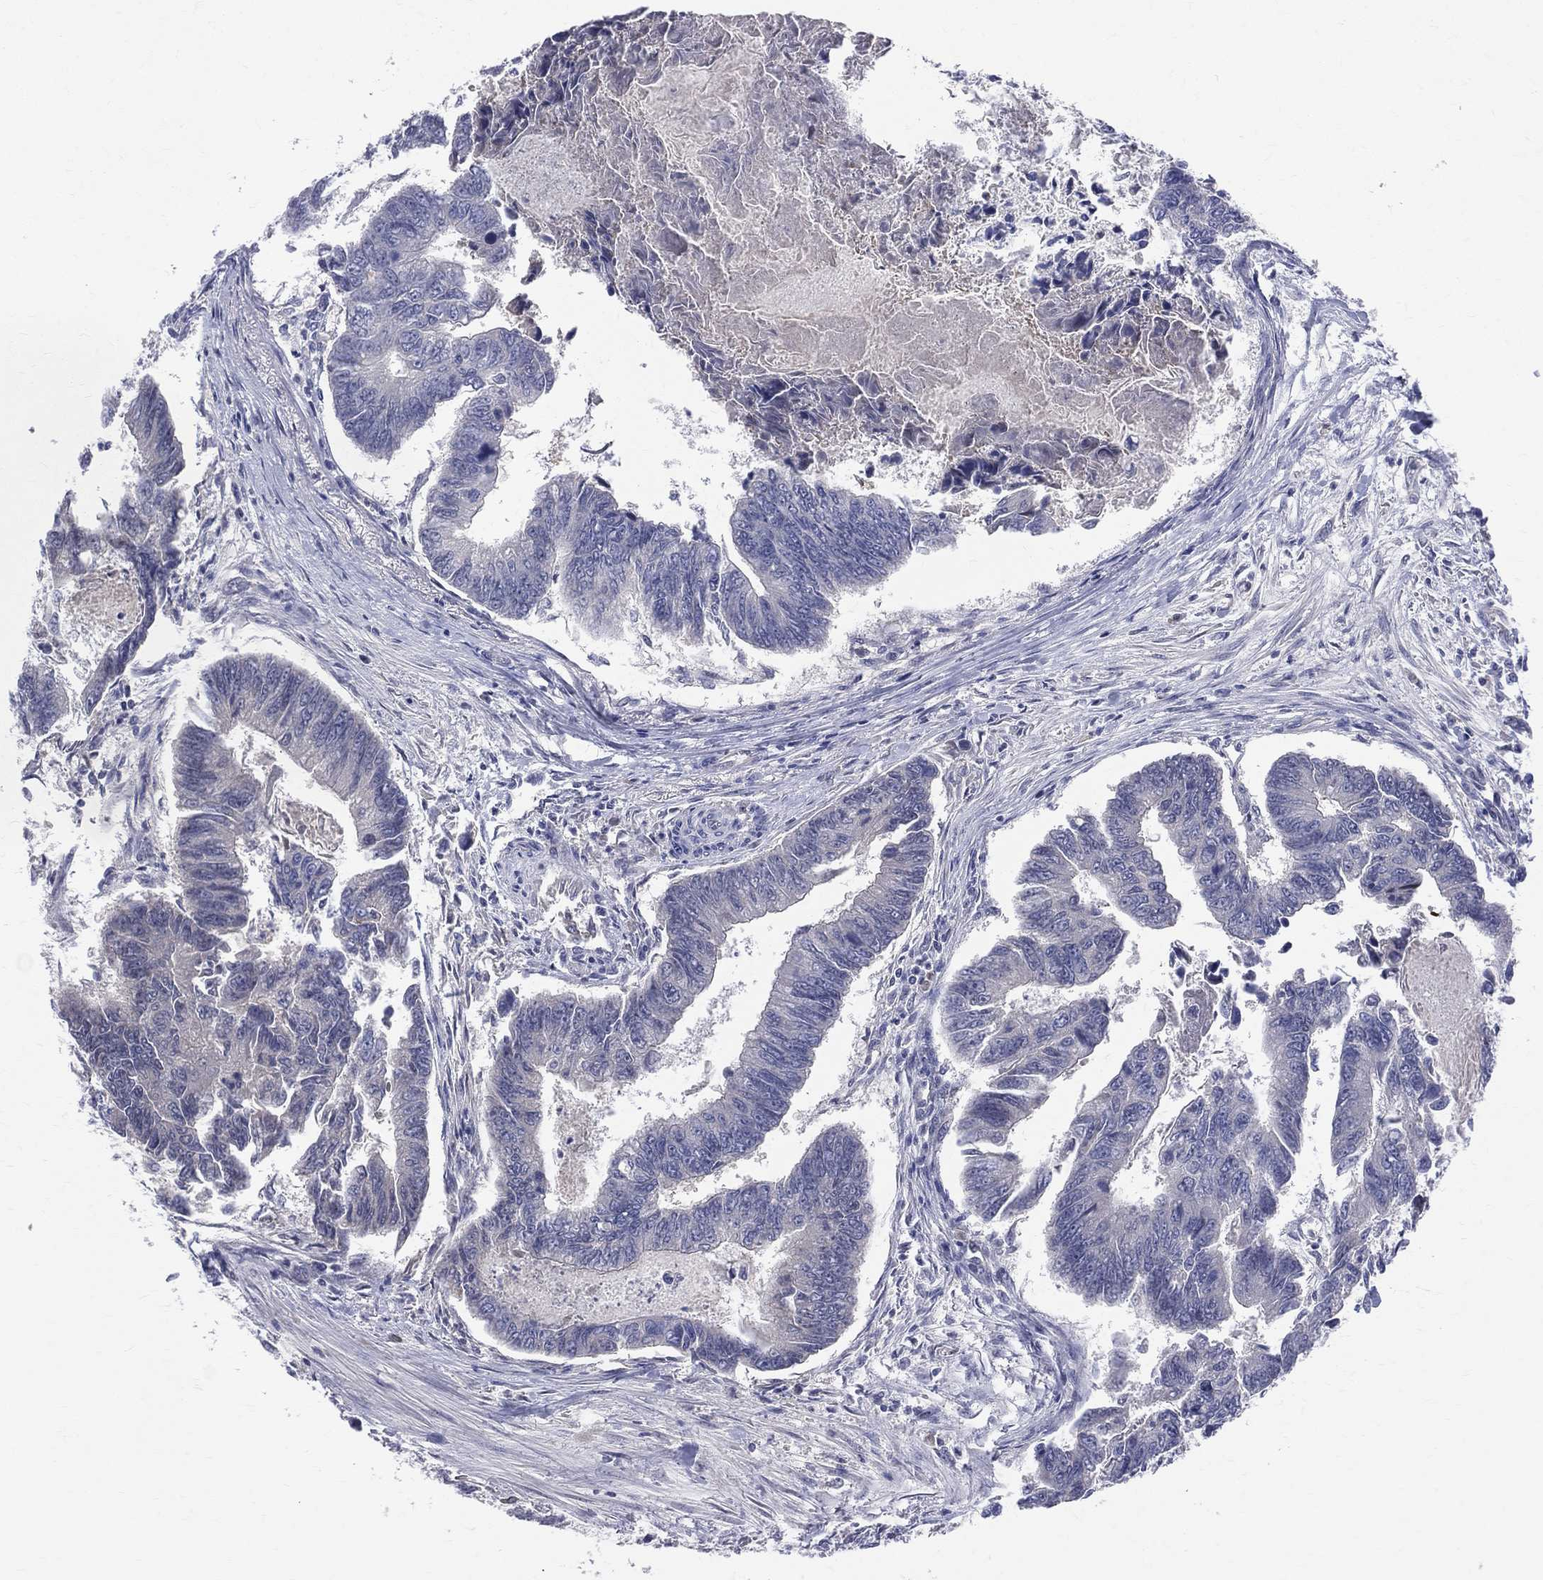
{"staining": {"intensity": "negative", "quantity": "none", "location": "none"}, "tissue": "colorectal cancer", "cell_type": "Tumor cells", "image_type": "cancer", "snomed": [{"axis": "morphology", "description": "Adenocarcinoma, NOS"}, {"axis": "topography", "description": "Colon"}], "caption": "Tumor cells are negative for protein expression in human colorectal cancer.", "gene": "DLG4", "patient": {"sex": "female", "age": 65}}